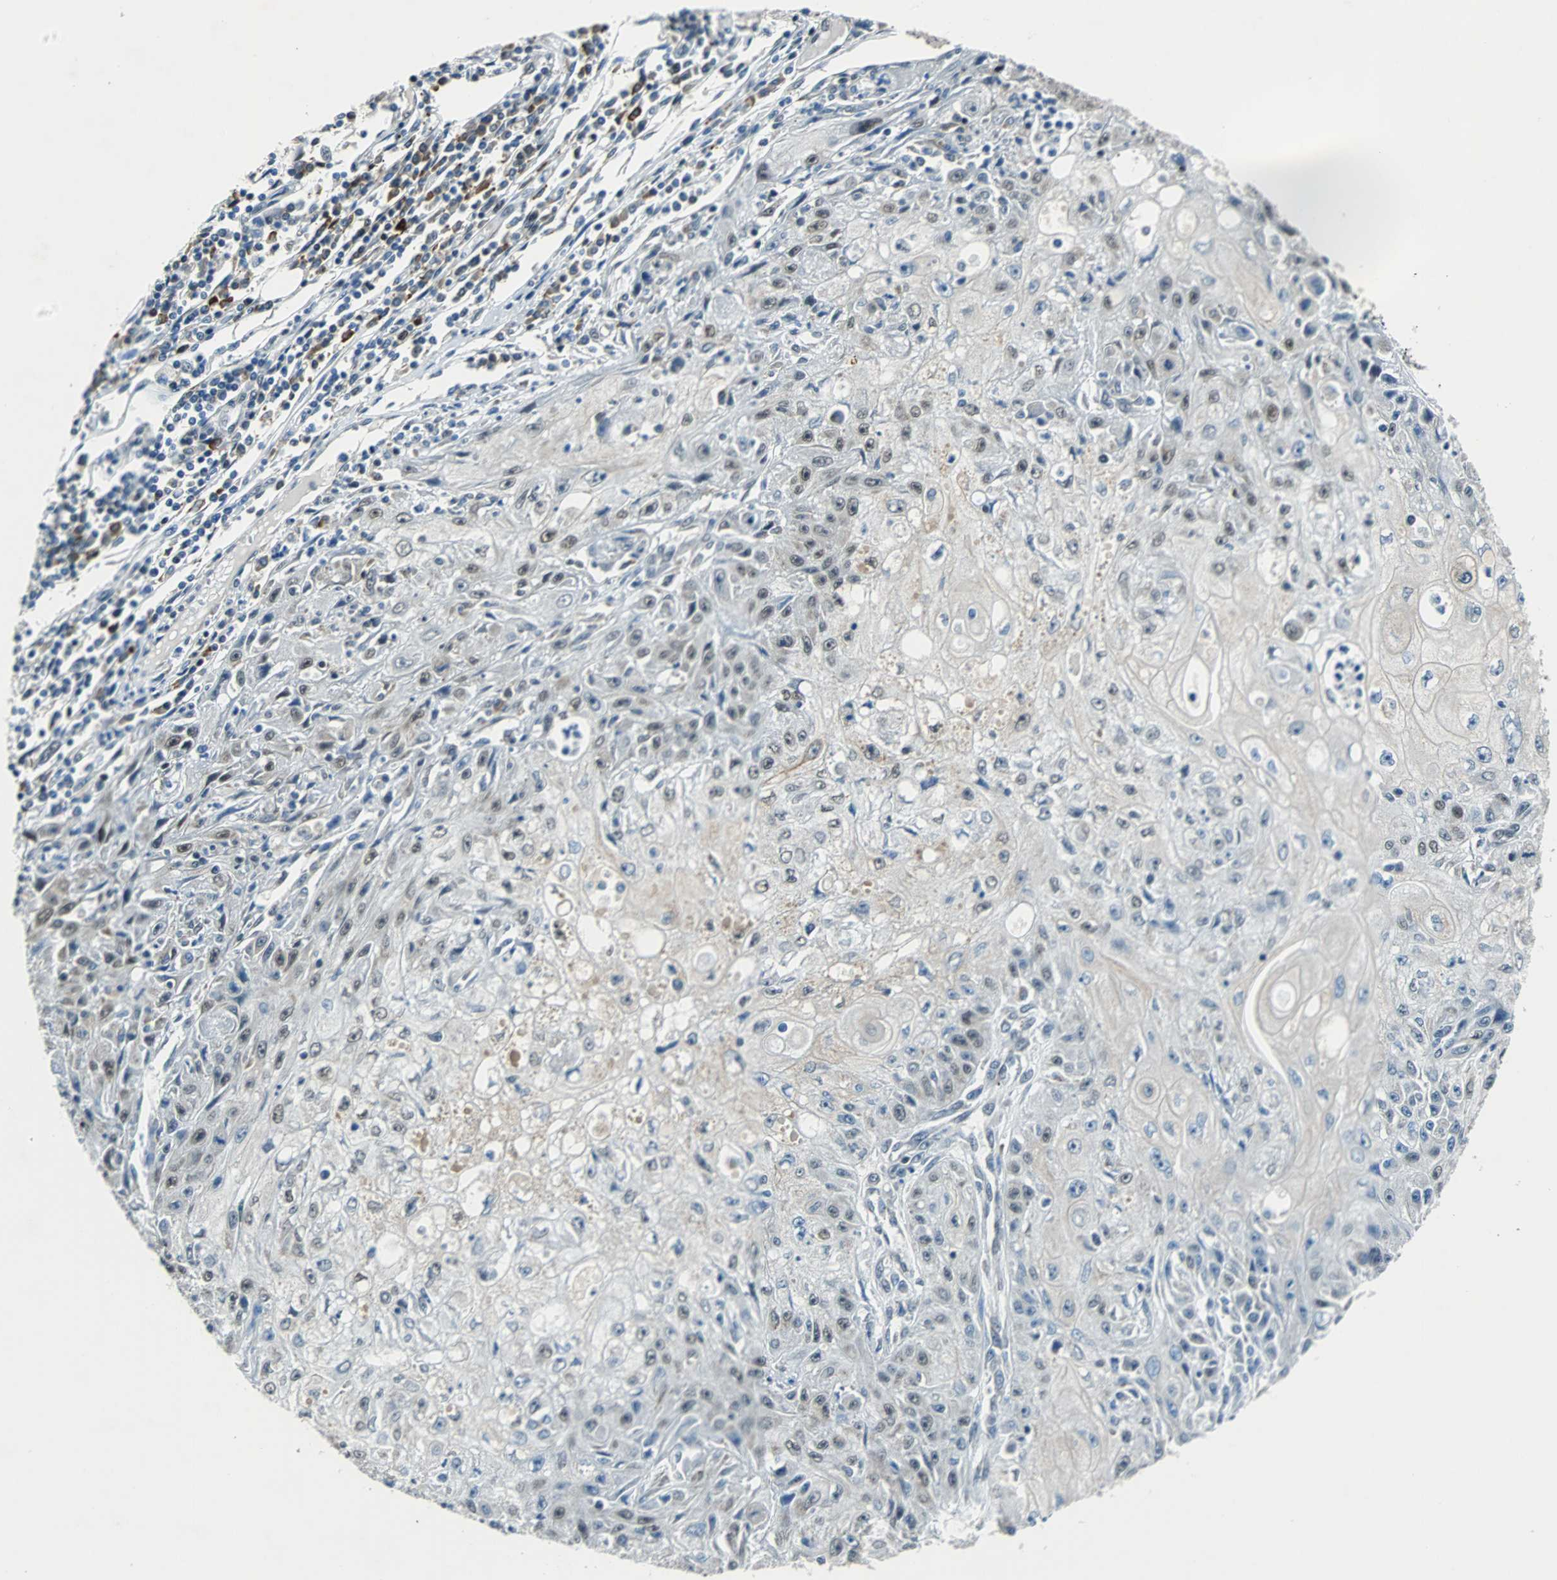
{"staining": {"intensity": "weak", "quantity": "25%-75%", "location": "nuclear"}, "tissue": "skin cancer", "cell_type": "Tumor cells", "image_type": "cancer", "snomed": [{"axis": "morphology", "description": "Squamous cell carcinoma, NOS"}, {"axis": "topography", "description": "Skin"}], "caption": "About 25%-75% of tumor cells in skin squamous cell carcinoma display weak nuclear protein staining as visualized by brown immunohistochemical staining.", "gene": "USP28", "patient": {"sex": "male", "age": 75}}